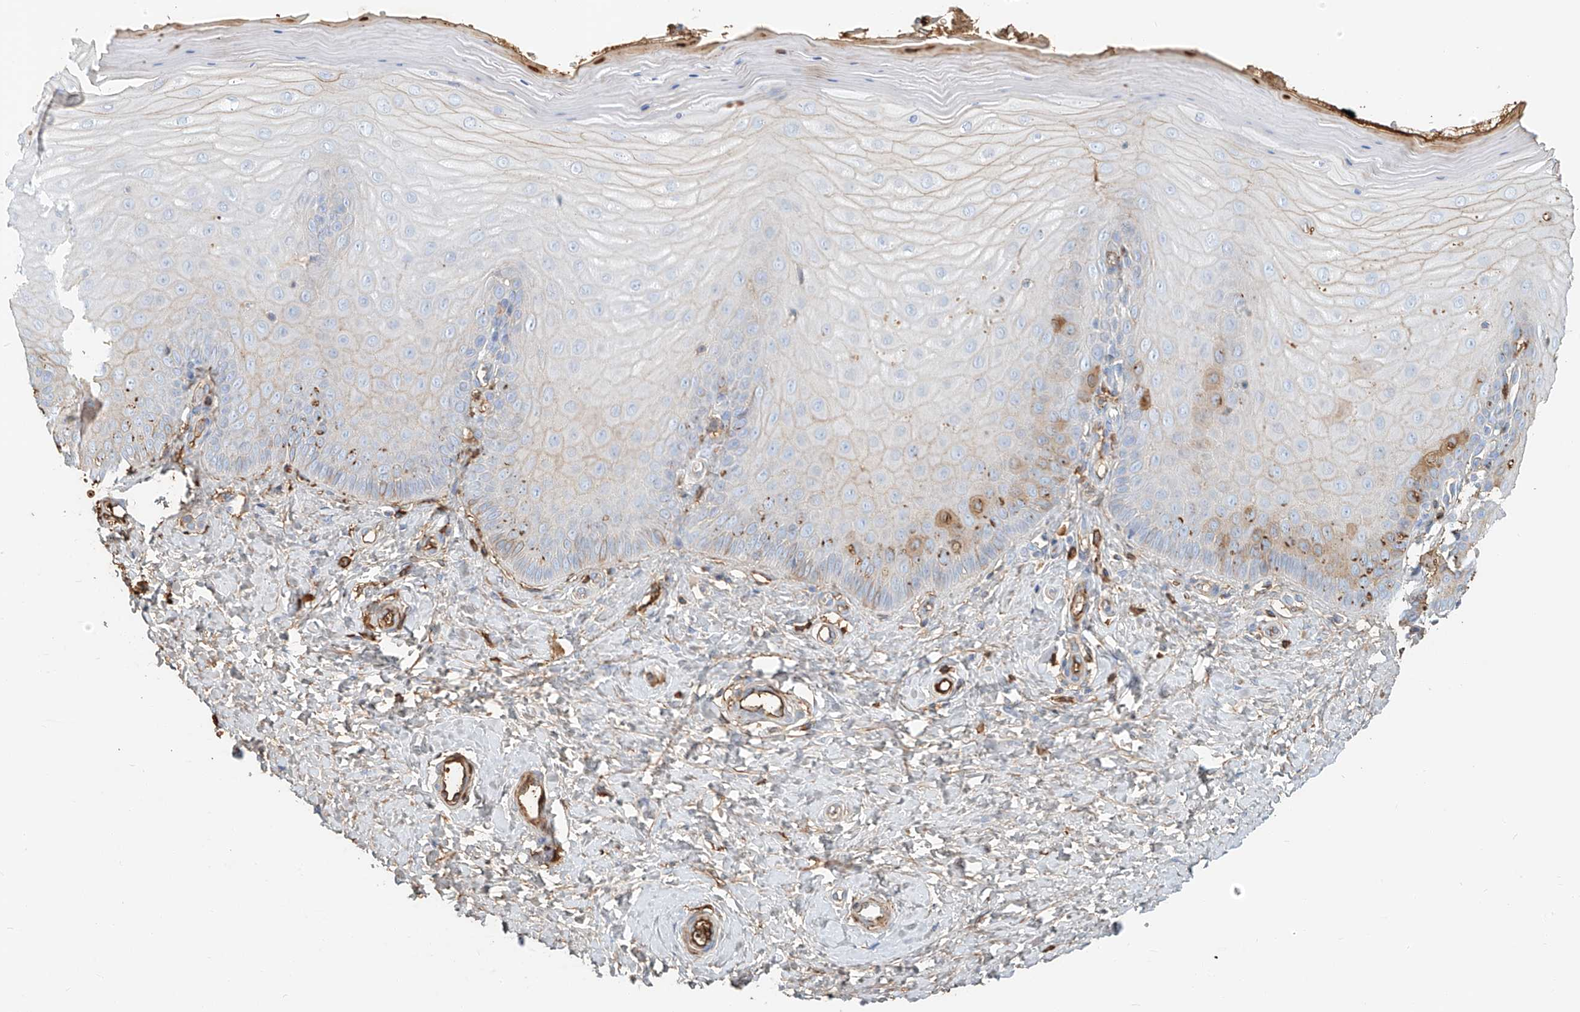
{"staining": {"intensity": "negative", "quantity": "none", "location": "none"}, "tissue": "cervix", "cell_type": "Glandular cells", "image_type": "normal", "snomed": [{"axis": "morphology", "description": "Normal tissue, NOS"}, {"axis": "topography", "description": "Cervix"}], "caption": "This photomicrograph is of benign cervix stained with immunohistochemistry (IHC) to label a protein in brown with the nuclei are counter-stained blue. There is no staining in glandular cells. (DAB (3,3'-diaminobenzidine) immunohistochemistry visualized using brightfield microscopy, high magnification).", "gene": "ZFP30", "patient": {"sex": "female", "age": 55}}